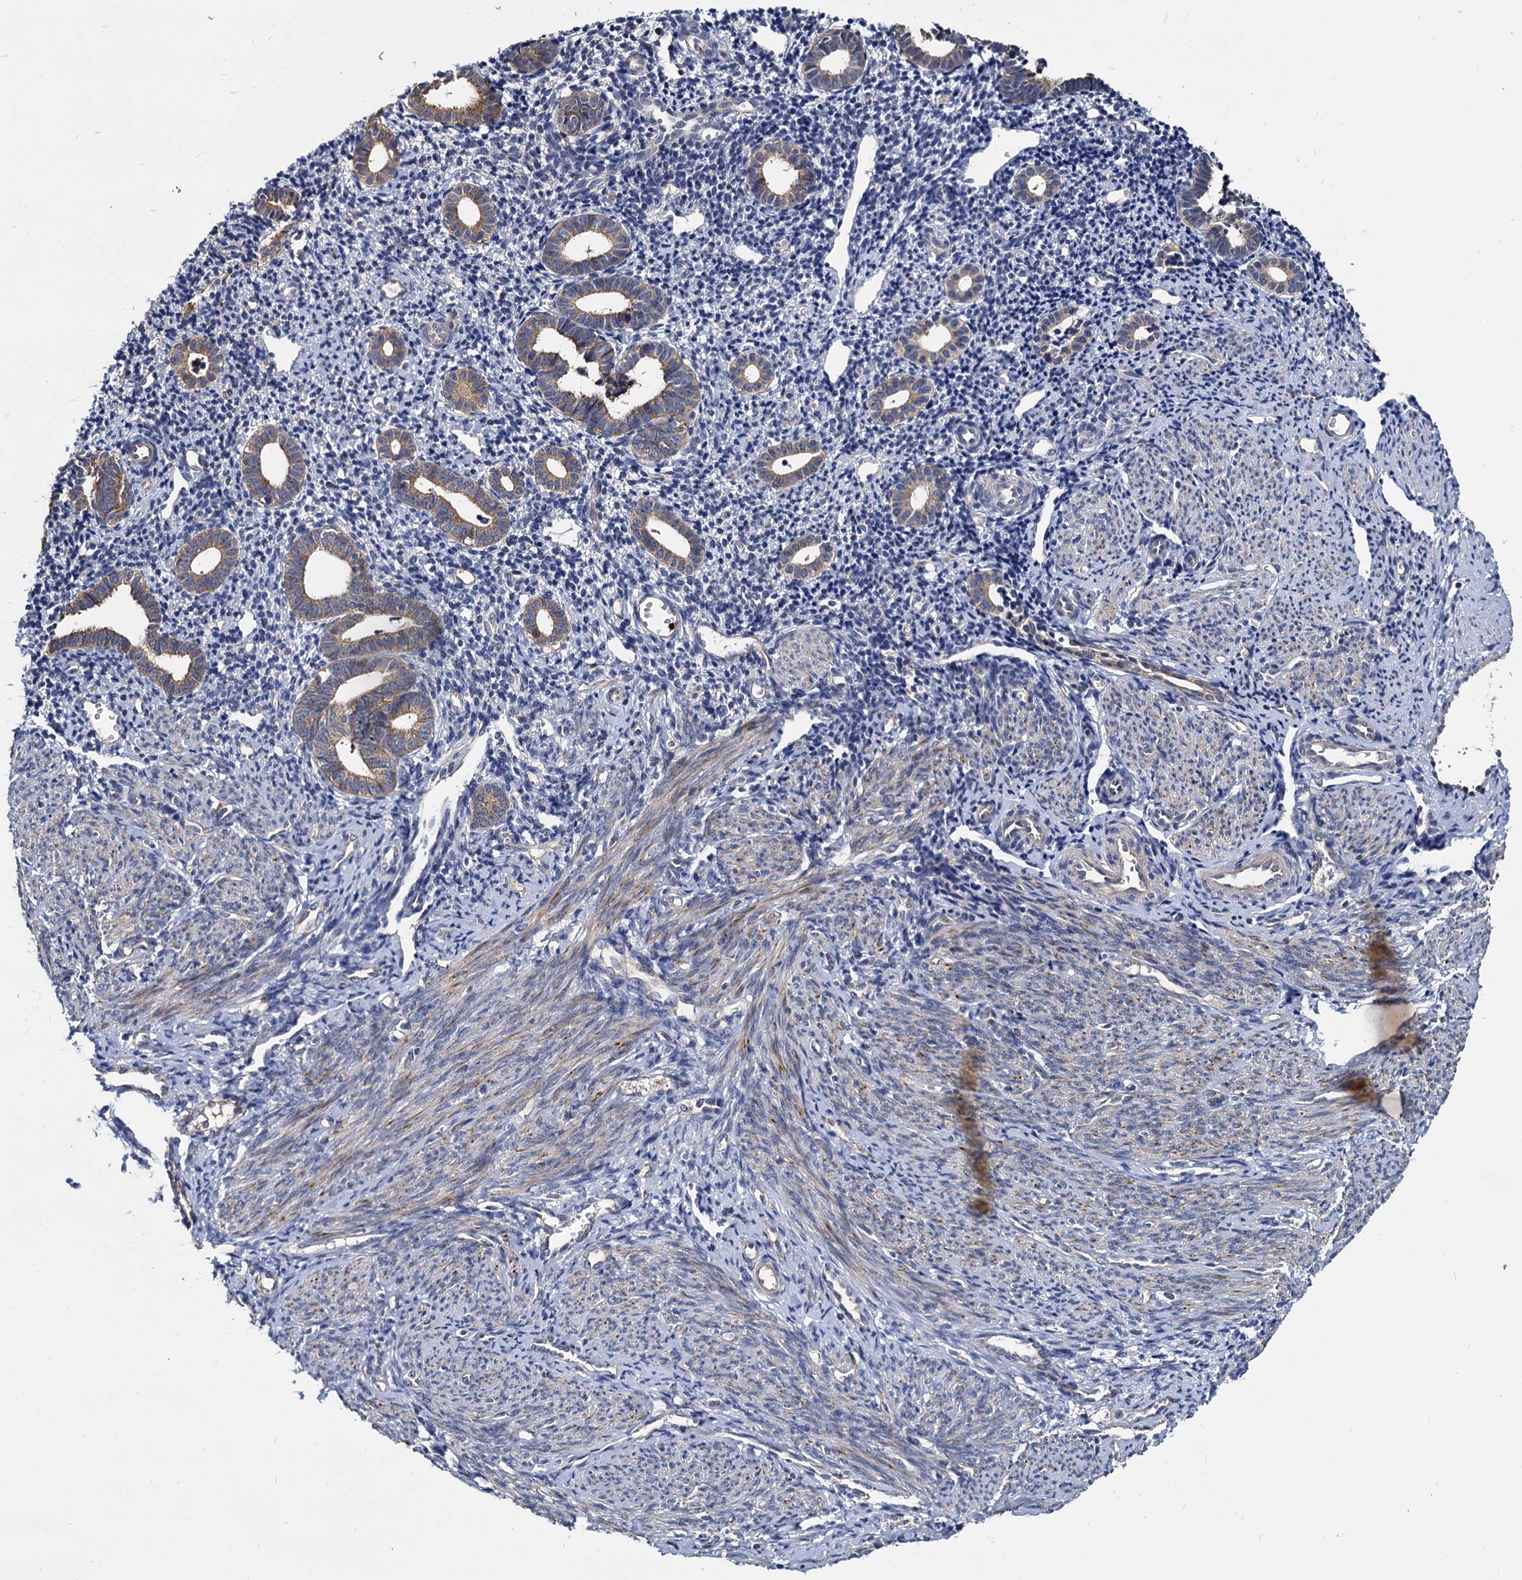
{"staining": {"intensity": "negative", "quantity": "none", "location": "none"}, "tissue": "endometrium", "cell_type": "Cells in endometrial stroma", "image_type": "normal", "snomed": [{"axis": "morphology", "description": "Normal tissue, NOS"}, {"axis": "topography", "description": "Endometrium"}], "caption": "There is no significant positivity in cells in endometrial stroma of endometrium. (Brightfield microscopy of DAB (3,3'-diaminobenzidine) immunohistochemistry at high magnification).", "gene": "CEP192", "patient": {"sex": "female", "age": 56}}